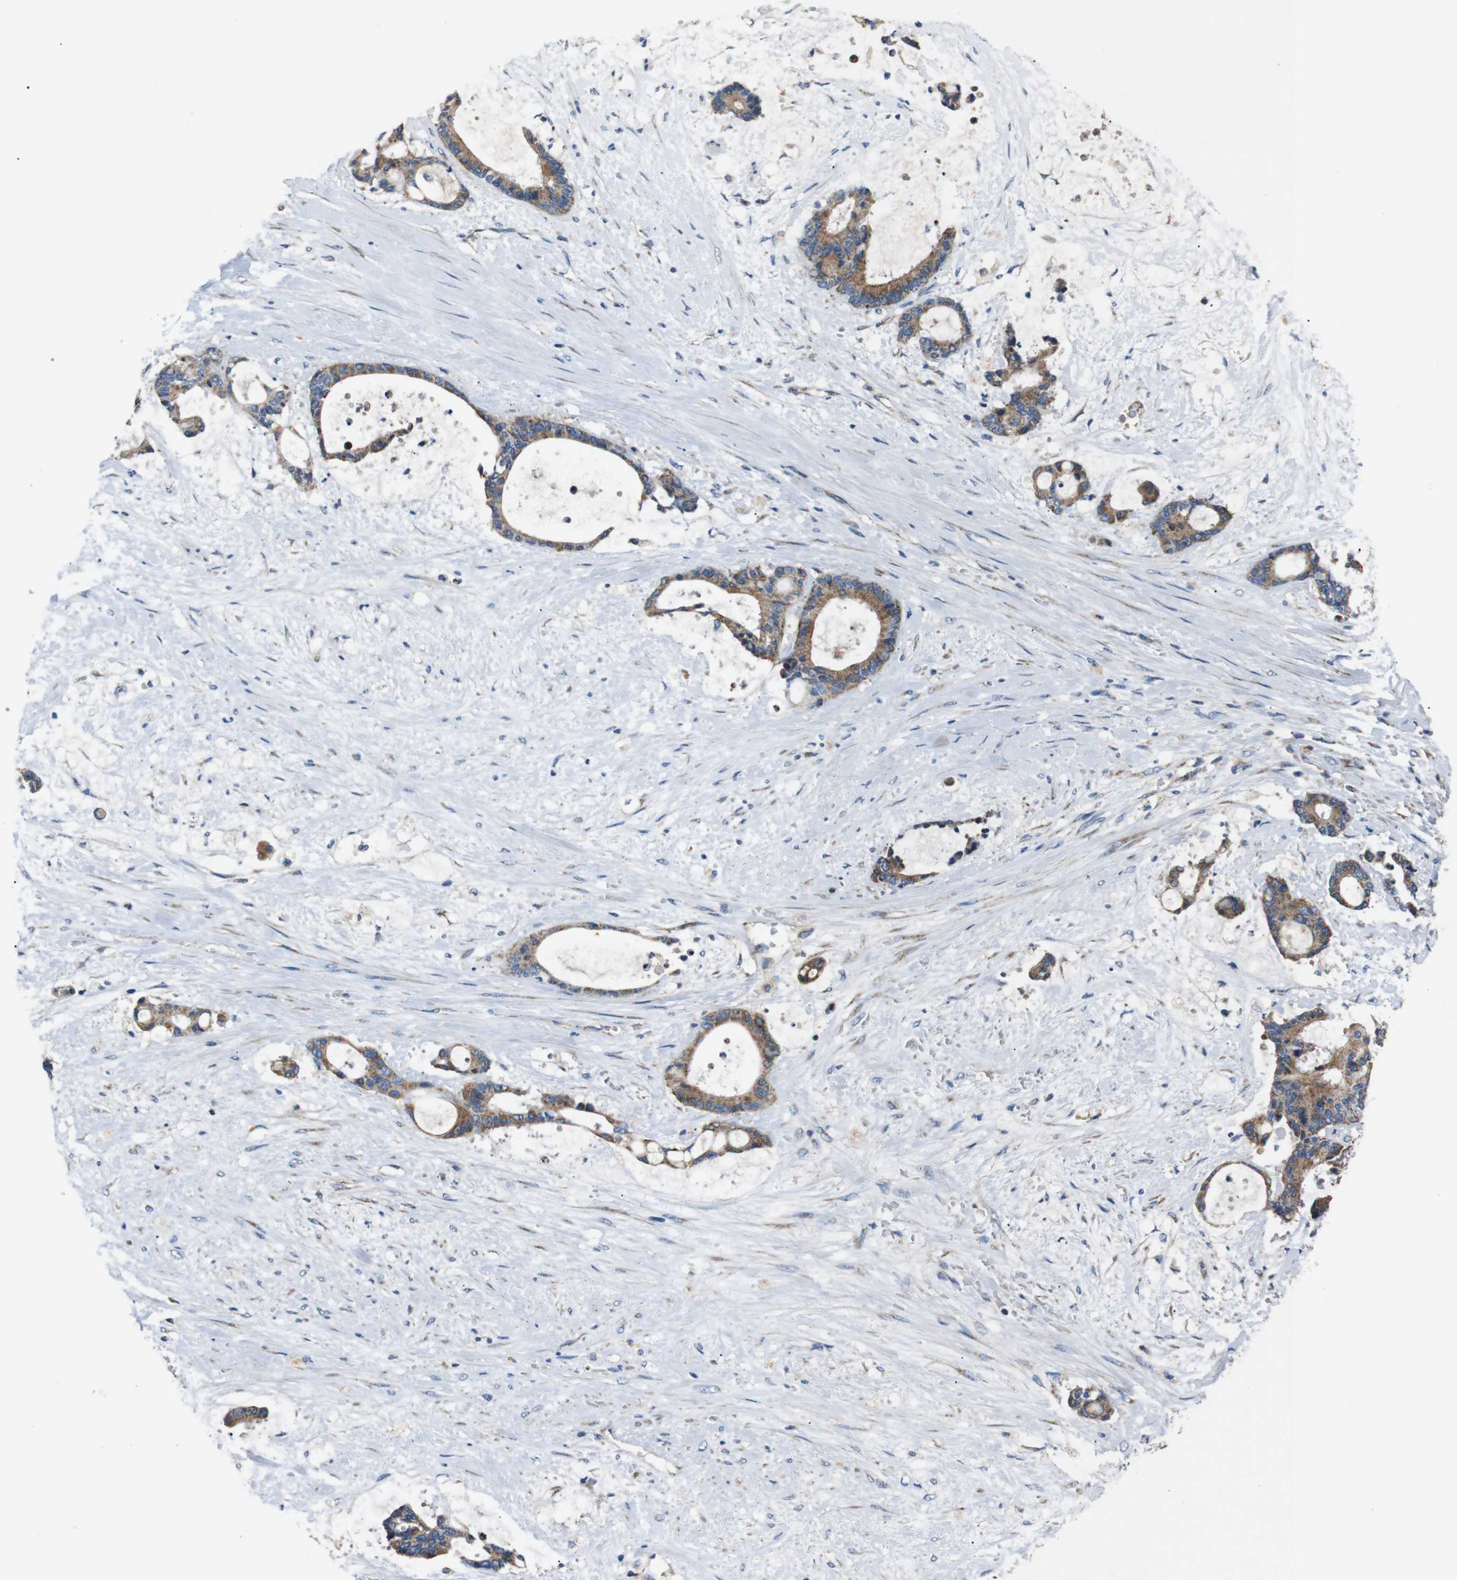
{"staining": {"intensity": "moderate", "quantity": ">75%", "location": "cytoplasmic/membranous"}, "tissue": "liver cancer", "cell_type": "Tumor cells", "image_type": "cancer", "snomed": [{"axis": "morphology", "description": "Normal tissue, NOS"}, {"axis": "morphology", "description": "Cholangiocarcinoma"}, {"axis": "topography", "description": "Liver"}, {"axis": "topography", "description": "Peripheral nerve tissue"}], "caption": "Cholangiocarcinoma (liver) stained with immunohistochemistry reveals moderate cytoplasmic/membranous positivity in about >75% of tumor cells. Nuclei are stained in blue.", "gene": "NETO2", "patient": {"sex": "female", "age": 73}}